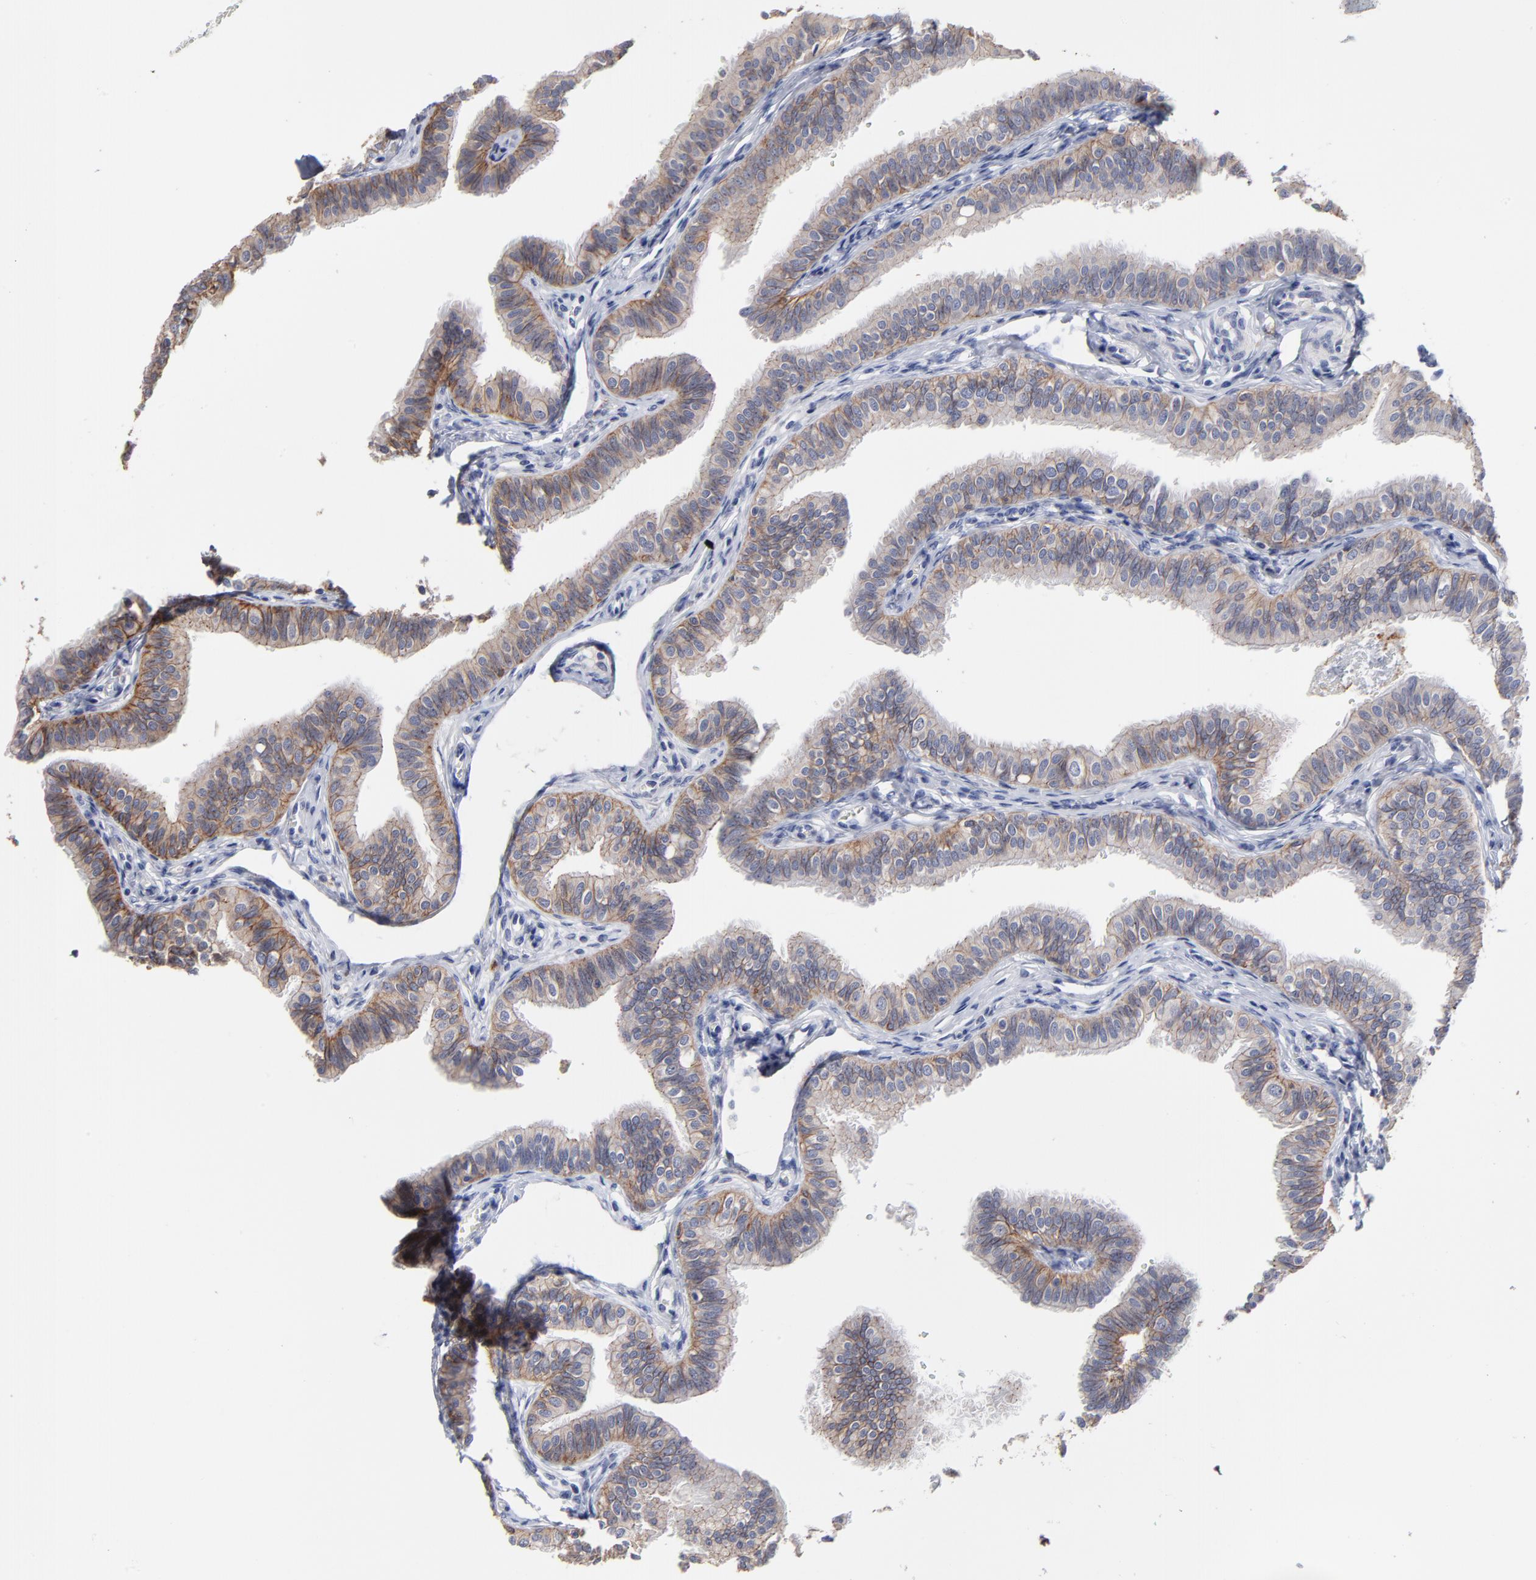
{"staining": {"intensity": "weak", "quantity": "<25%", "location": "cytoplasmic/membranous"}, "tissue": "fallopian tube", "cell_type": "Glandular cells", "image_type": "normal", "snomed": [{"axis": "morphology", "description": "Normal tissue, NOS"}, {"axis": "morphology", "description": "Dermoid, NOS"}, {"axis": "topography", "description": "Fallopian tube"}], "caption": "High power microscopy image of an IHC image of normal fallopian tube, revealing no significant positivity in glandular cells. (Stains: DAB (3,3'-diaminobenzidine) IHC with hematoxylin counter stain, Microscopy: brightfield microscopy at high magnification).", "gene": "CXADR", "patient": {"sex": "female", "age": 33}}